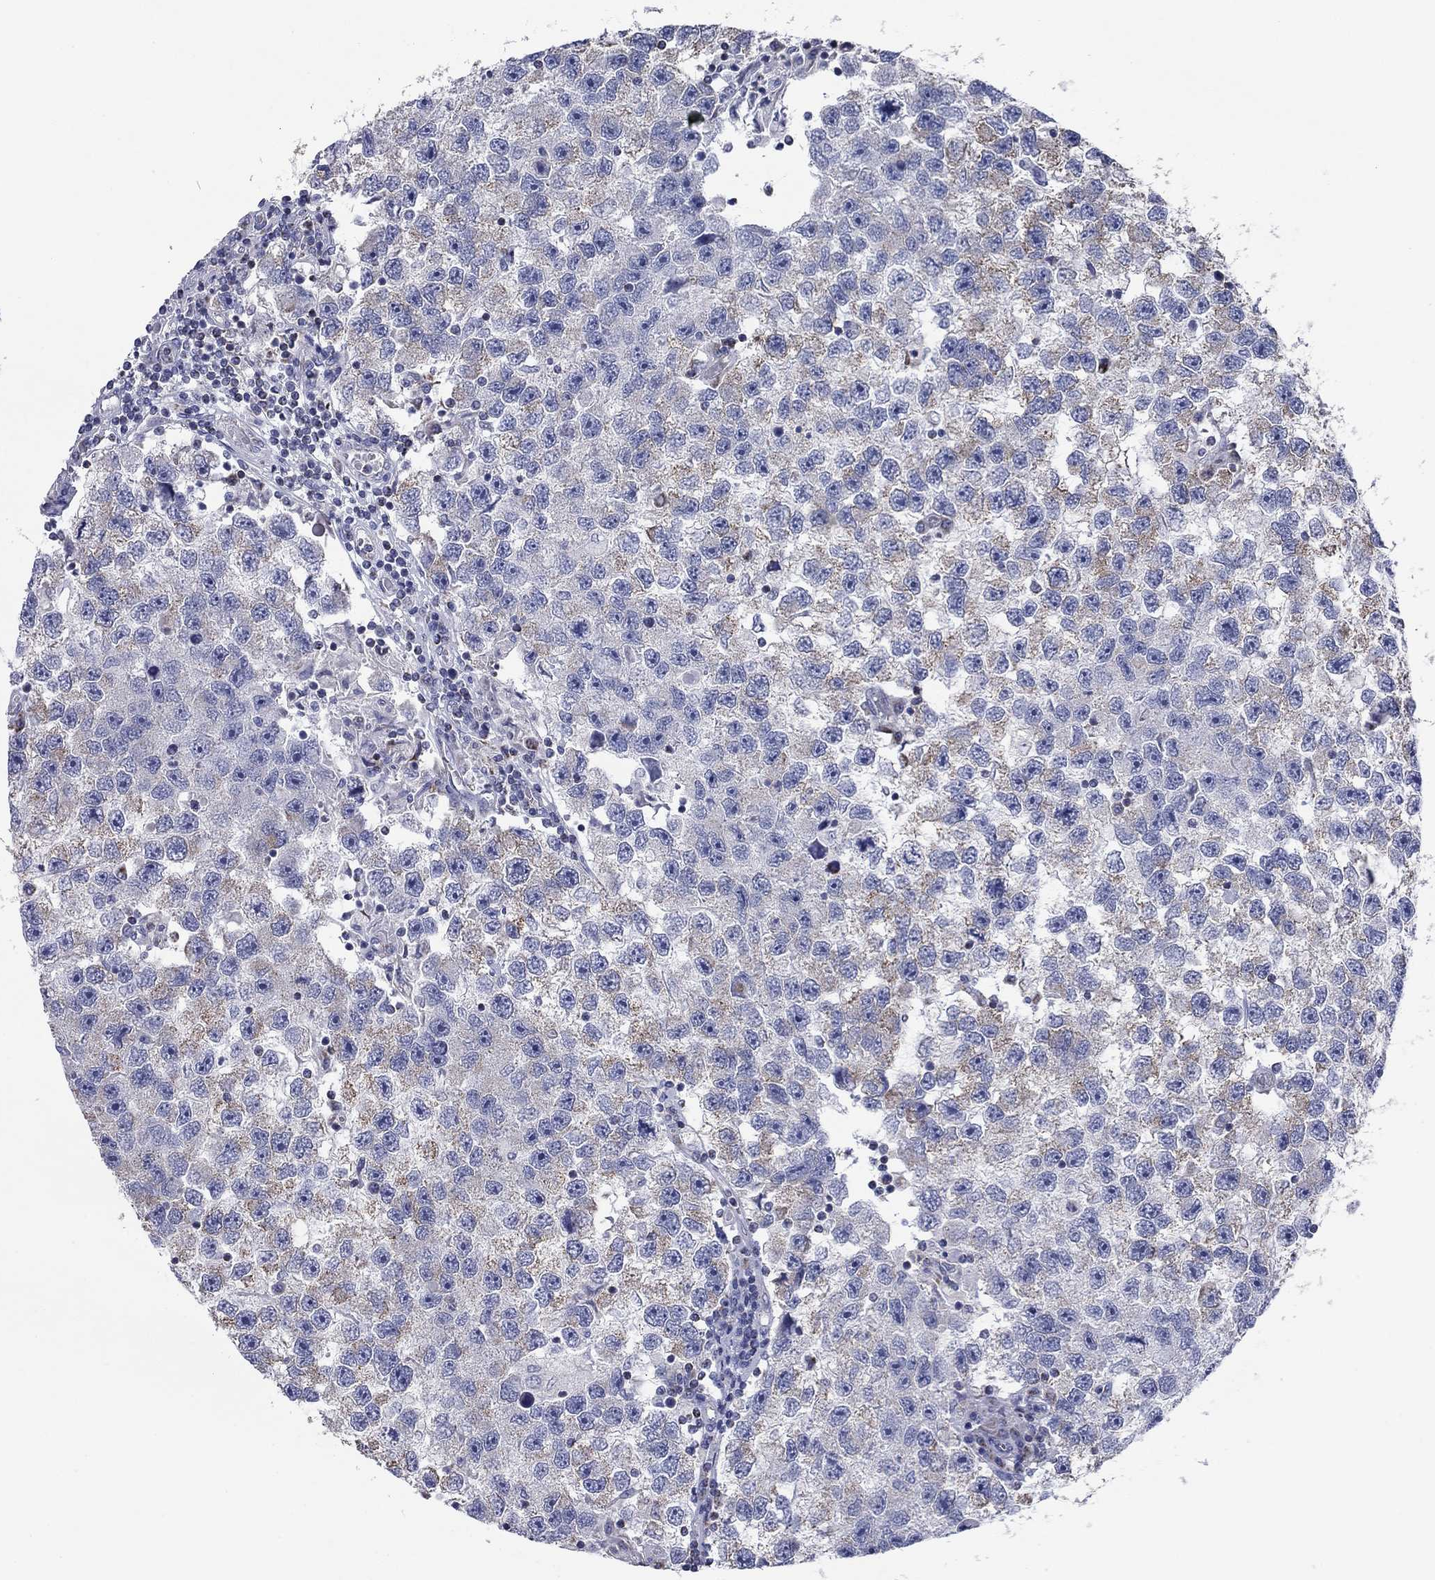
{"staining": {"intensity": "weak", "quantity": "<25%", "location": "cytoplasmic/membranous"}, "tissue": "testis cancer", "cell_type": "Tumor cells", "image_type": "cancer", "snomed": [{"axis": "morphology", "description": "Seminoma, NOS"}, {"axis": "topography", "description": "Testis"}], "caption": "Tumor cells show no significant protein positivity in testis seminoma.", "gene": "NDUFA4L2", "patient": {"sex": "male", "age": 26}}